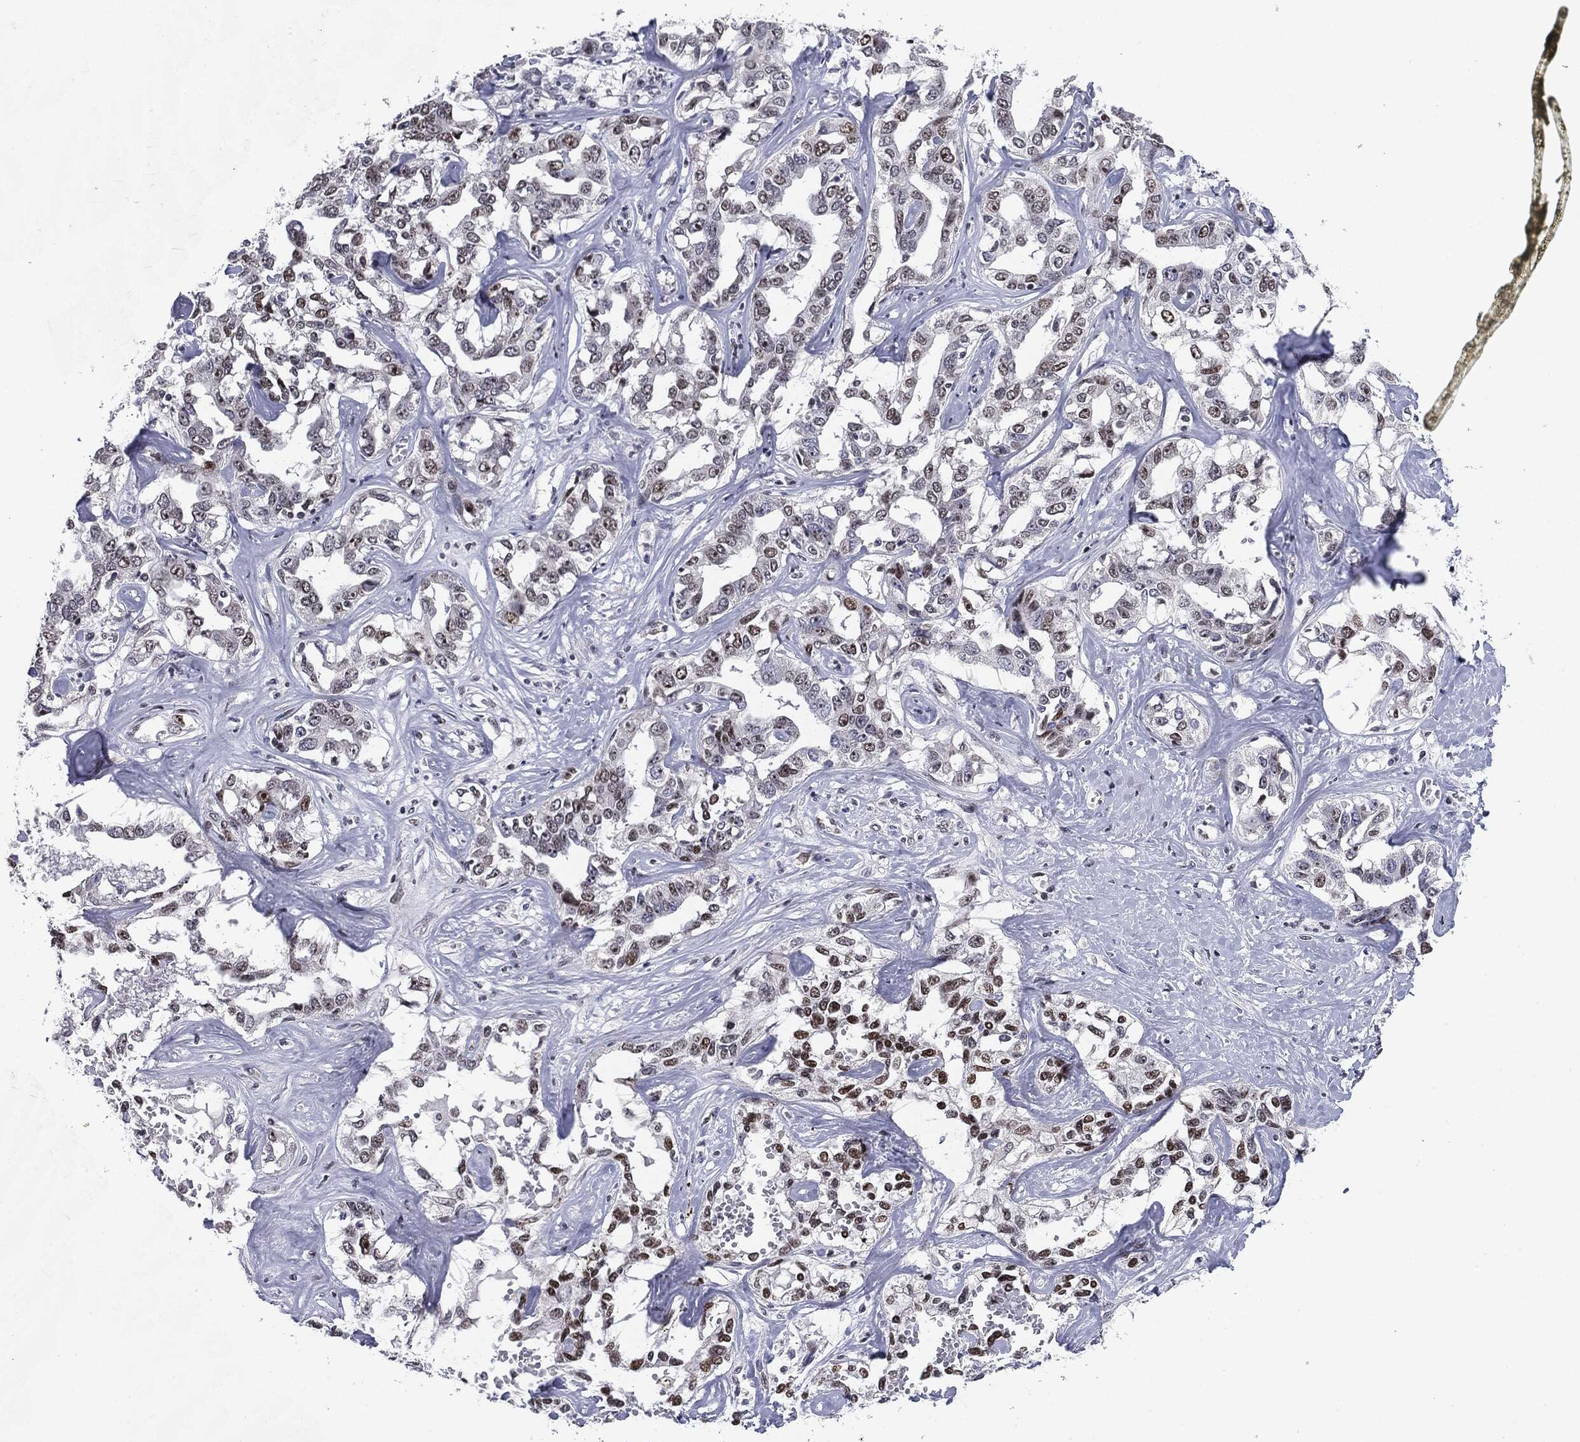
{"staining": {"intensity": "moderate", "quantity": "<25%", "location": "nuclear"}, "tissue": "liver cancer", "cell_type": "Tumor cells", "image_type": "cancer", "snomed": [{"axis": "morphology", "description": "Cholangiocarcinoma"}, {"axis": "topography", "description": "Liver"}], "caption": "DAB (3,3'-diaminobenzidine) immunohistochemical staining of human cholangiocarcinoma (liver) displays moderate nuclear protein expression in approximately <25% of tumor cells.", "gene": "MDC1", "patient": {"sex": "male", "age": 59}}